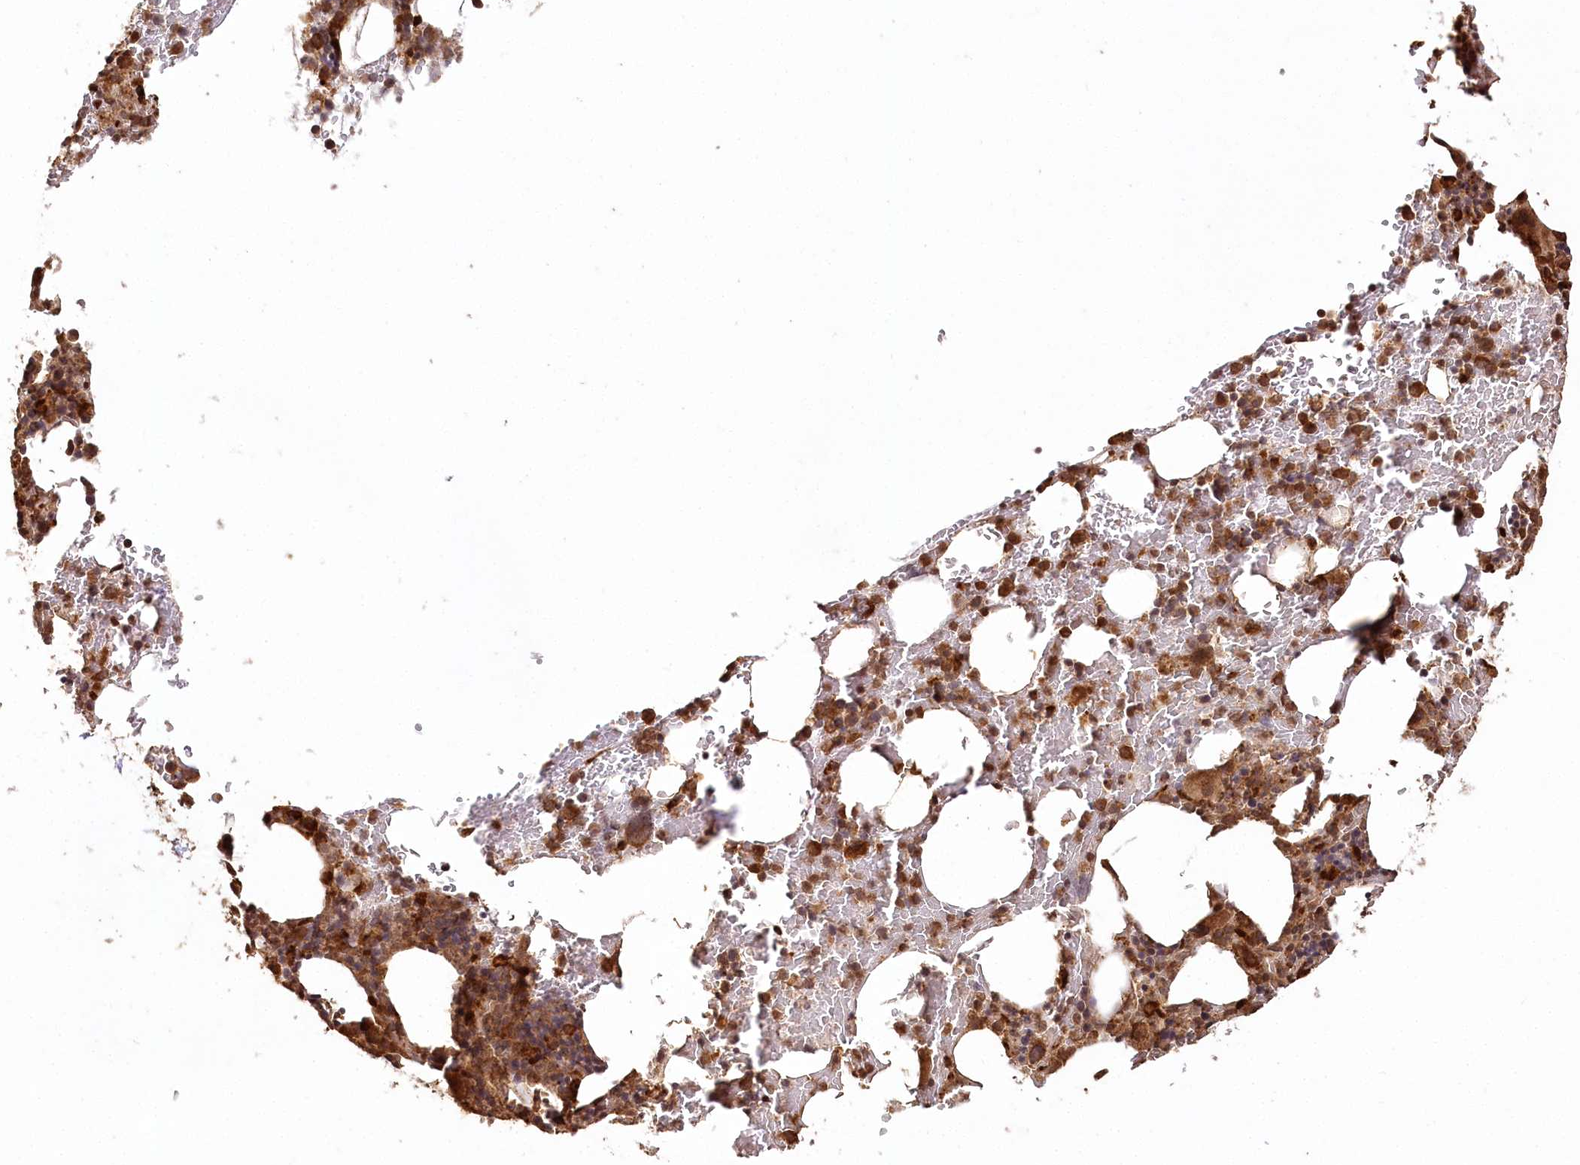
{"staining": {"intensity": "strong", "quantity": ">75%", "location": "cytoplasmic/membranous,nuclear"}, "tissue": "bone marrow", "cell_type": "Hematopoietic cells", "image_type": "normal", "snomed": [{"axis": "morphology", "description": "Normal tissue, NOS"}, {"axis": "topography", "description": "Bone marrow"}], "caption": "The photomicrograph demonstrates staining of normal bone marrow, revealing strong cytoplasmic/membranous,nuclear protein staining (brown color) within hematopoietic cells. (Brightfield microscopy of DAB IHC at high magnification).", "gene": "ULK2", "patient": {"sex": "male", "age": 62}}